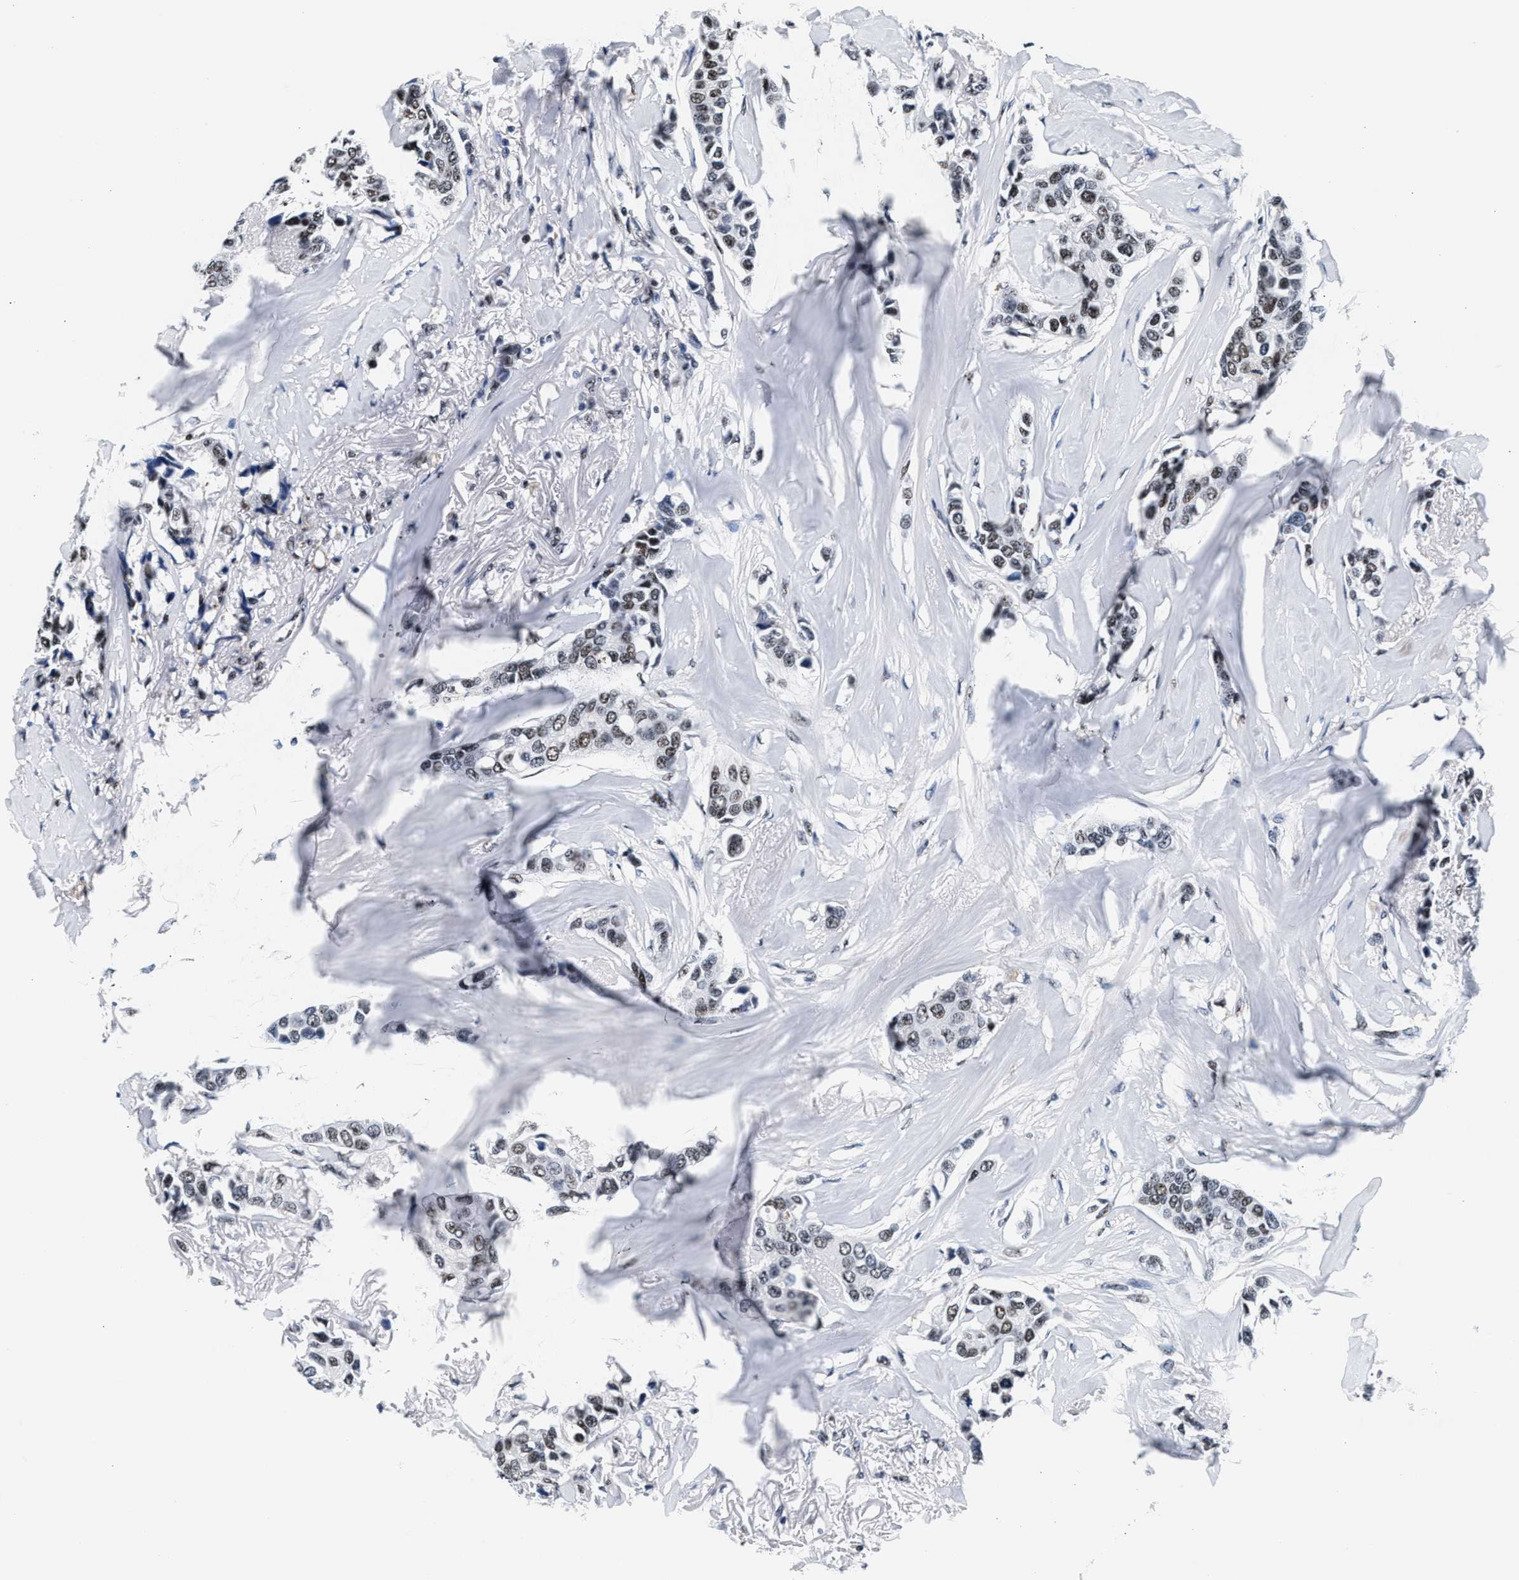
{"staining": {"intensity": "moderate", "quantity": ">75%", "location": "nuclear"}, "tissue": "breast cancer", "cell_type": "Tumor cells", "image_type": "cancer", "snomed": [{"axis": "morphology", "description": "Duct carcinoma"}, {"axis": "topography", "description": "Breast"}], "caption": "This photomicrograph shows immunohistochemistry (IHC) staining of human infiltrating ductal carcinoma (breast), with medium moderate nuclear staining in about >75% of tumor cells.", "gene": "RAD50", "patient": {"sex": "female", "age": 80}}